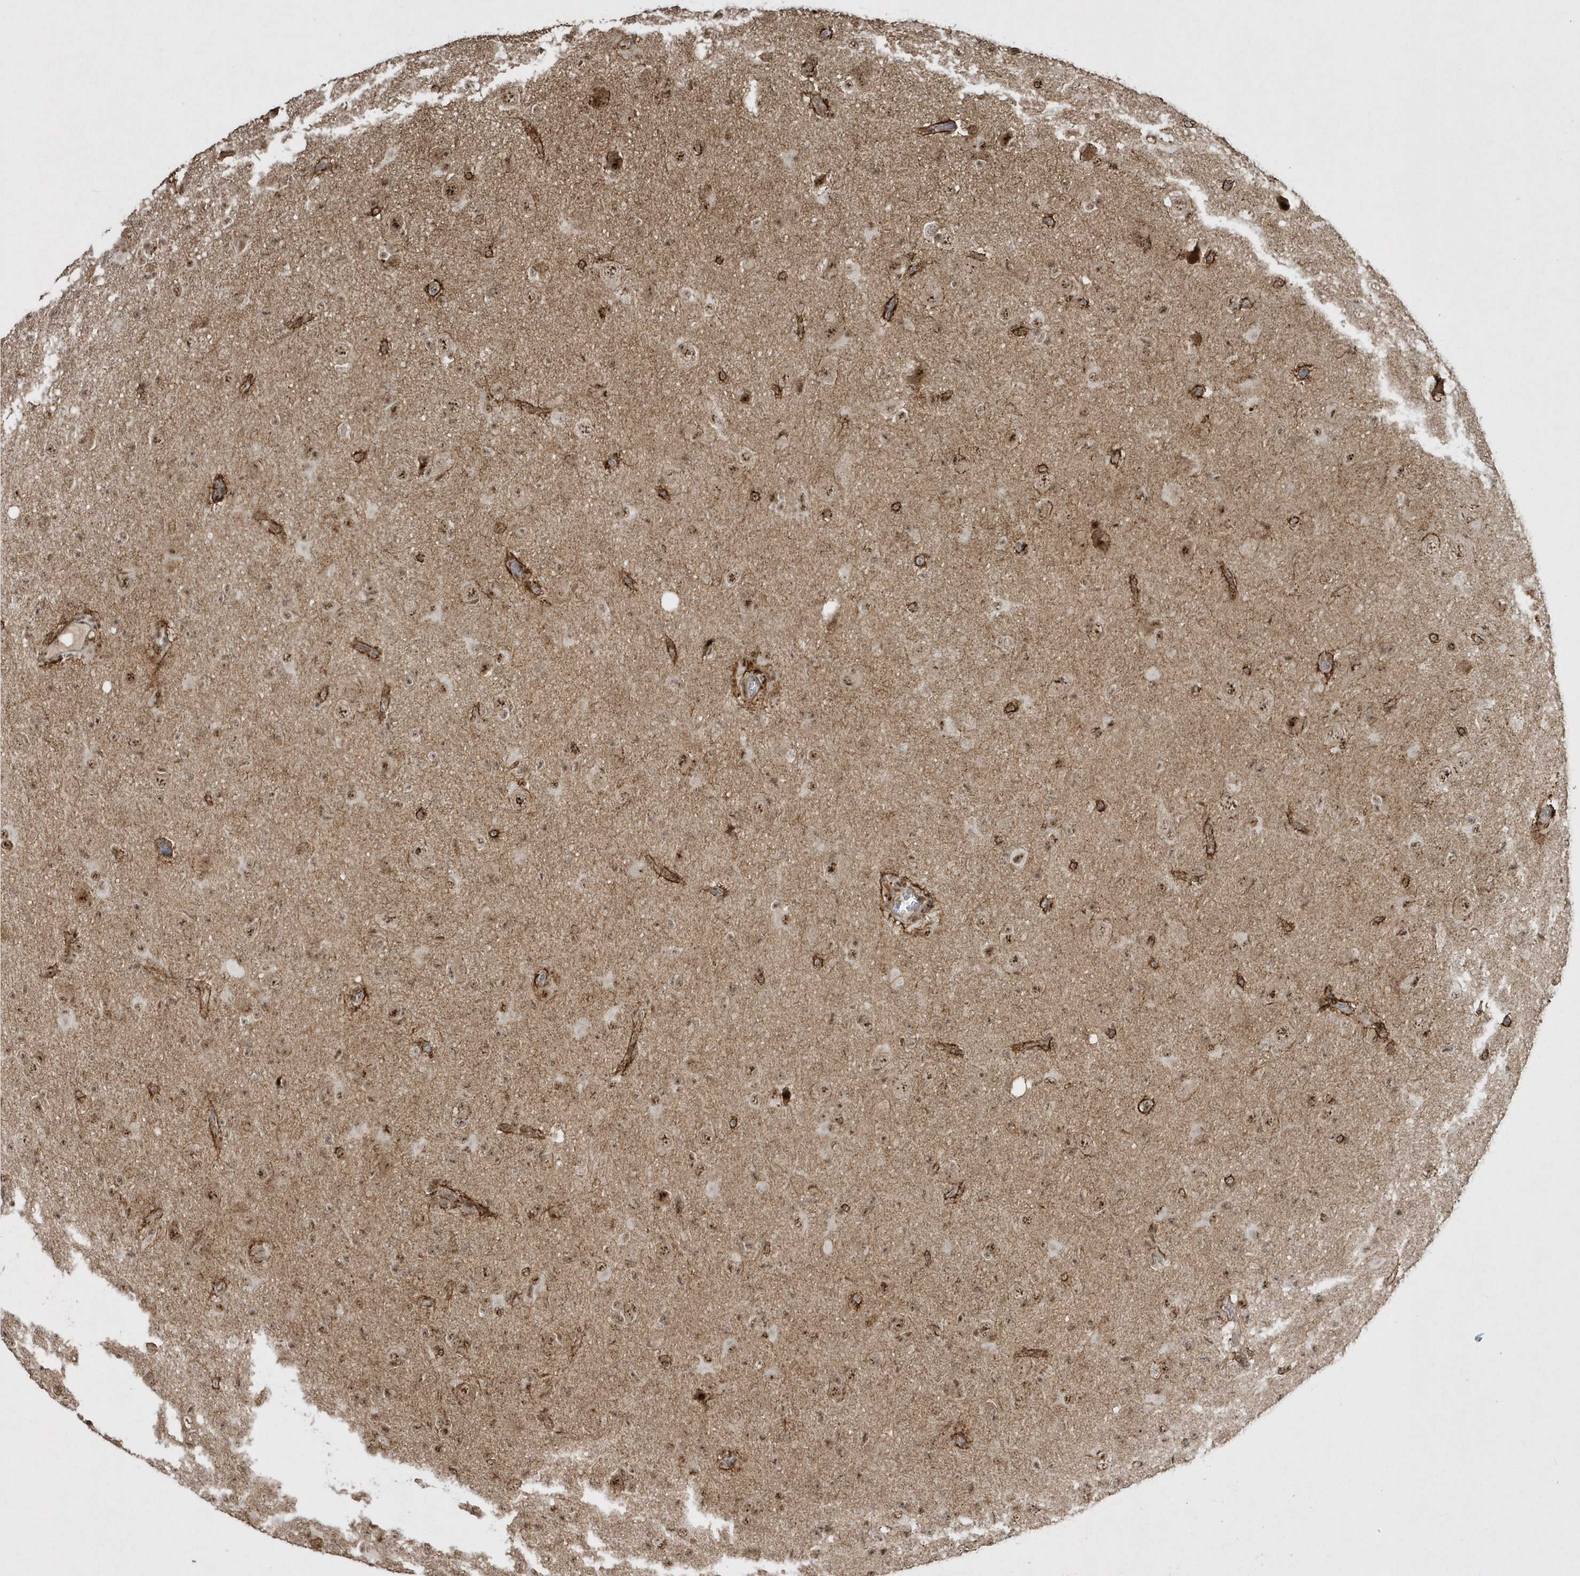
{"staining": {"intensity": "strong", "quantity": ">75%", "location": "nuclear"}, "tissue": "glioma", "cell_type": "Tumor cells", "image_type": "cancer", "snomed": [{"axis": "morphology", "description": "Glioma, malignant, High grade"}, {"axis": "topography", "description": "Brain"}], "caption": "Protein staining by IHC shows strong nuclear staining in approximately >75% of tumor cells in glioma.", "gene": "POLR3B", "patient": {"sex": "female", "age": 57}}